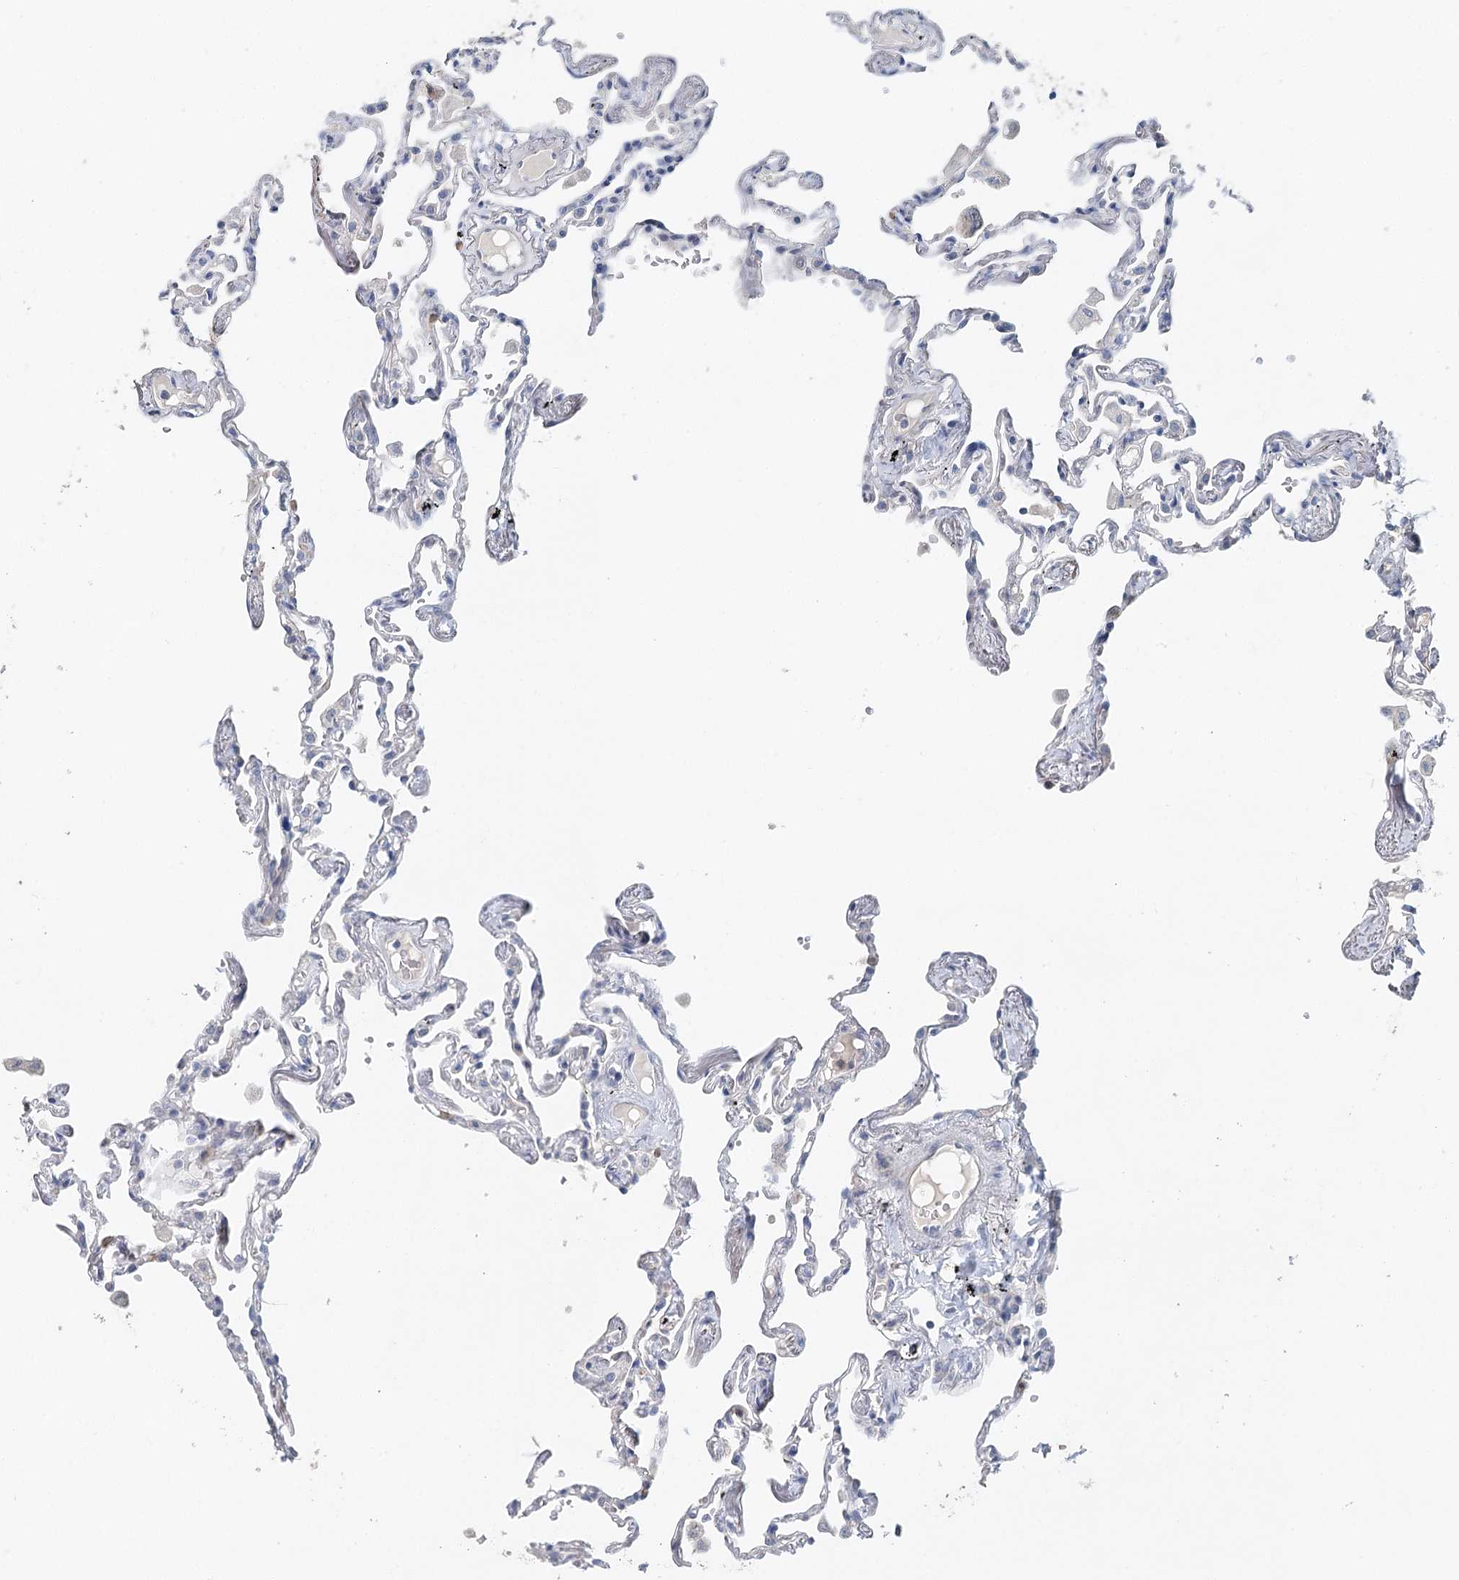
{"staining": {"intensity": "negative", "quantity": "none", "location": "none"}, "tissue": "lung", "cell_type": "Alveolar cells", "image_type": "normal", "snomed": [{"axis": "morphology", "description": "Normal tissue, NOS"}, {"axis": "topography", "description": "Lung"}], "caption": "DAB immunohistochemical staining of unremarkable human lung displays no significant staining in alveolar cells.", "gene": "MYL6B", "patient": {"sex": "female", "age": 67}}